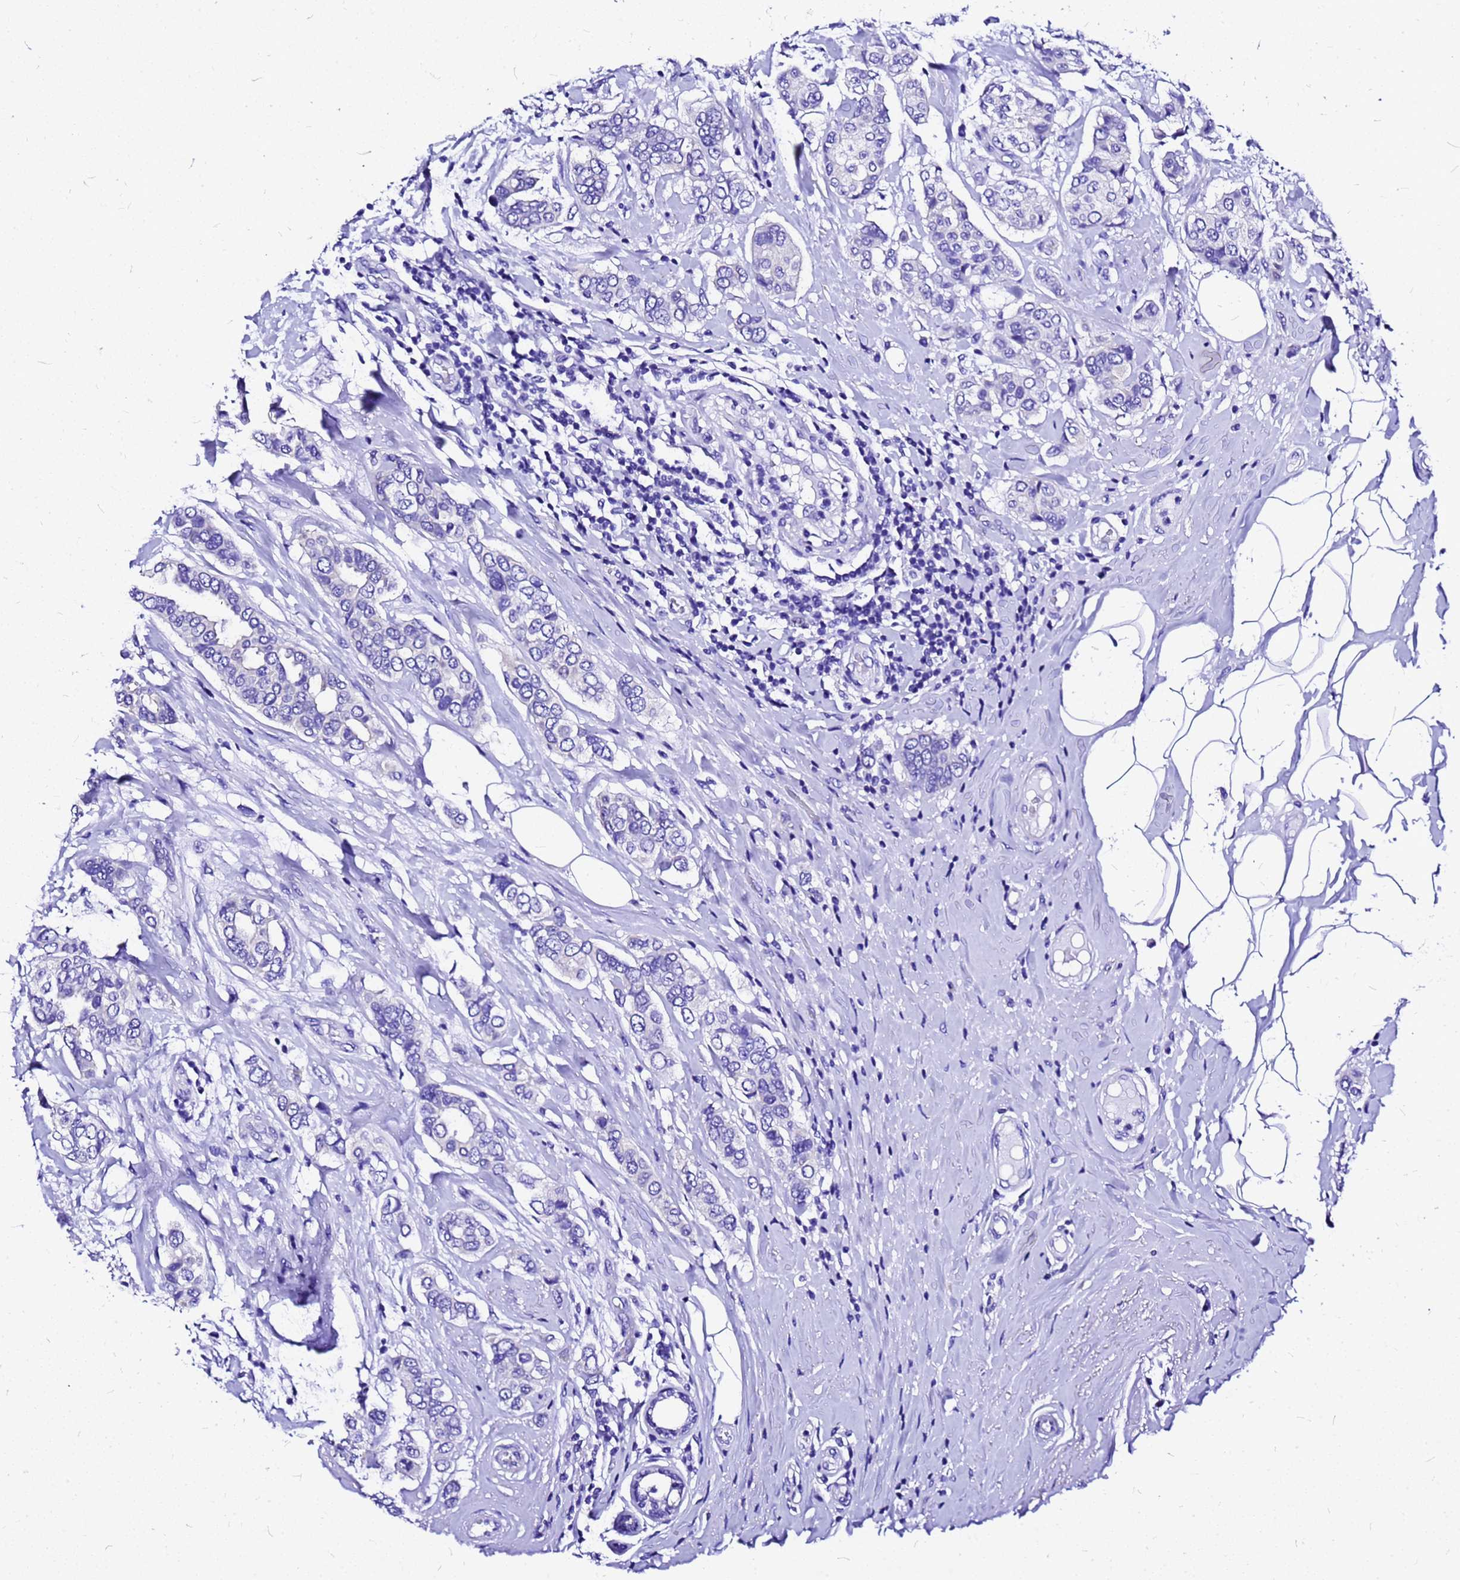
{"staining": {"intensity": "negative", "quantity": "none", "location": "none"}, "tissue": "breast cancer", "cell_type": "Tumor cells", "image_type": "cancer", "snomed": [{"axis": "morphology", "description": "Lobular carcinoma"}, {"axis": "topography", "description": "Breast"}], "caption": "Immunohistochemistry image of human breast cancer (lobular carcinoma) stained for a protein (brown), which shows no positivity in tumor cells.", "gene": "HERC4", "patient": {"sex": "female", "age": 51}}